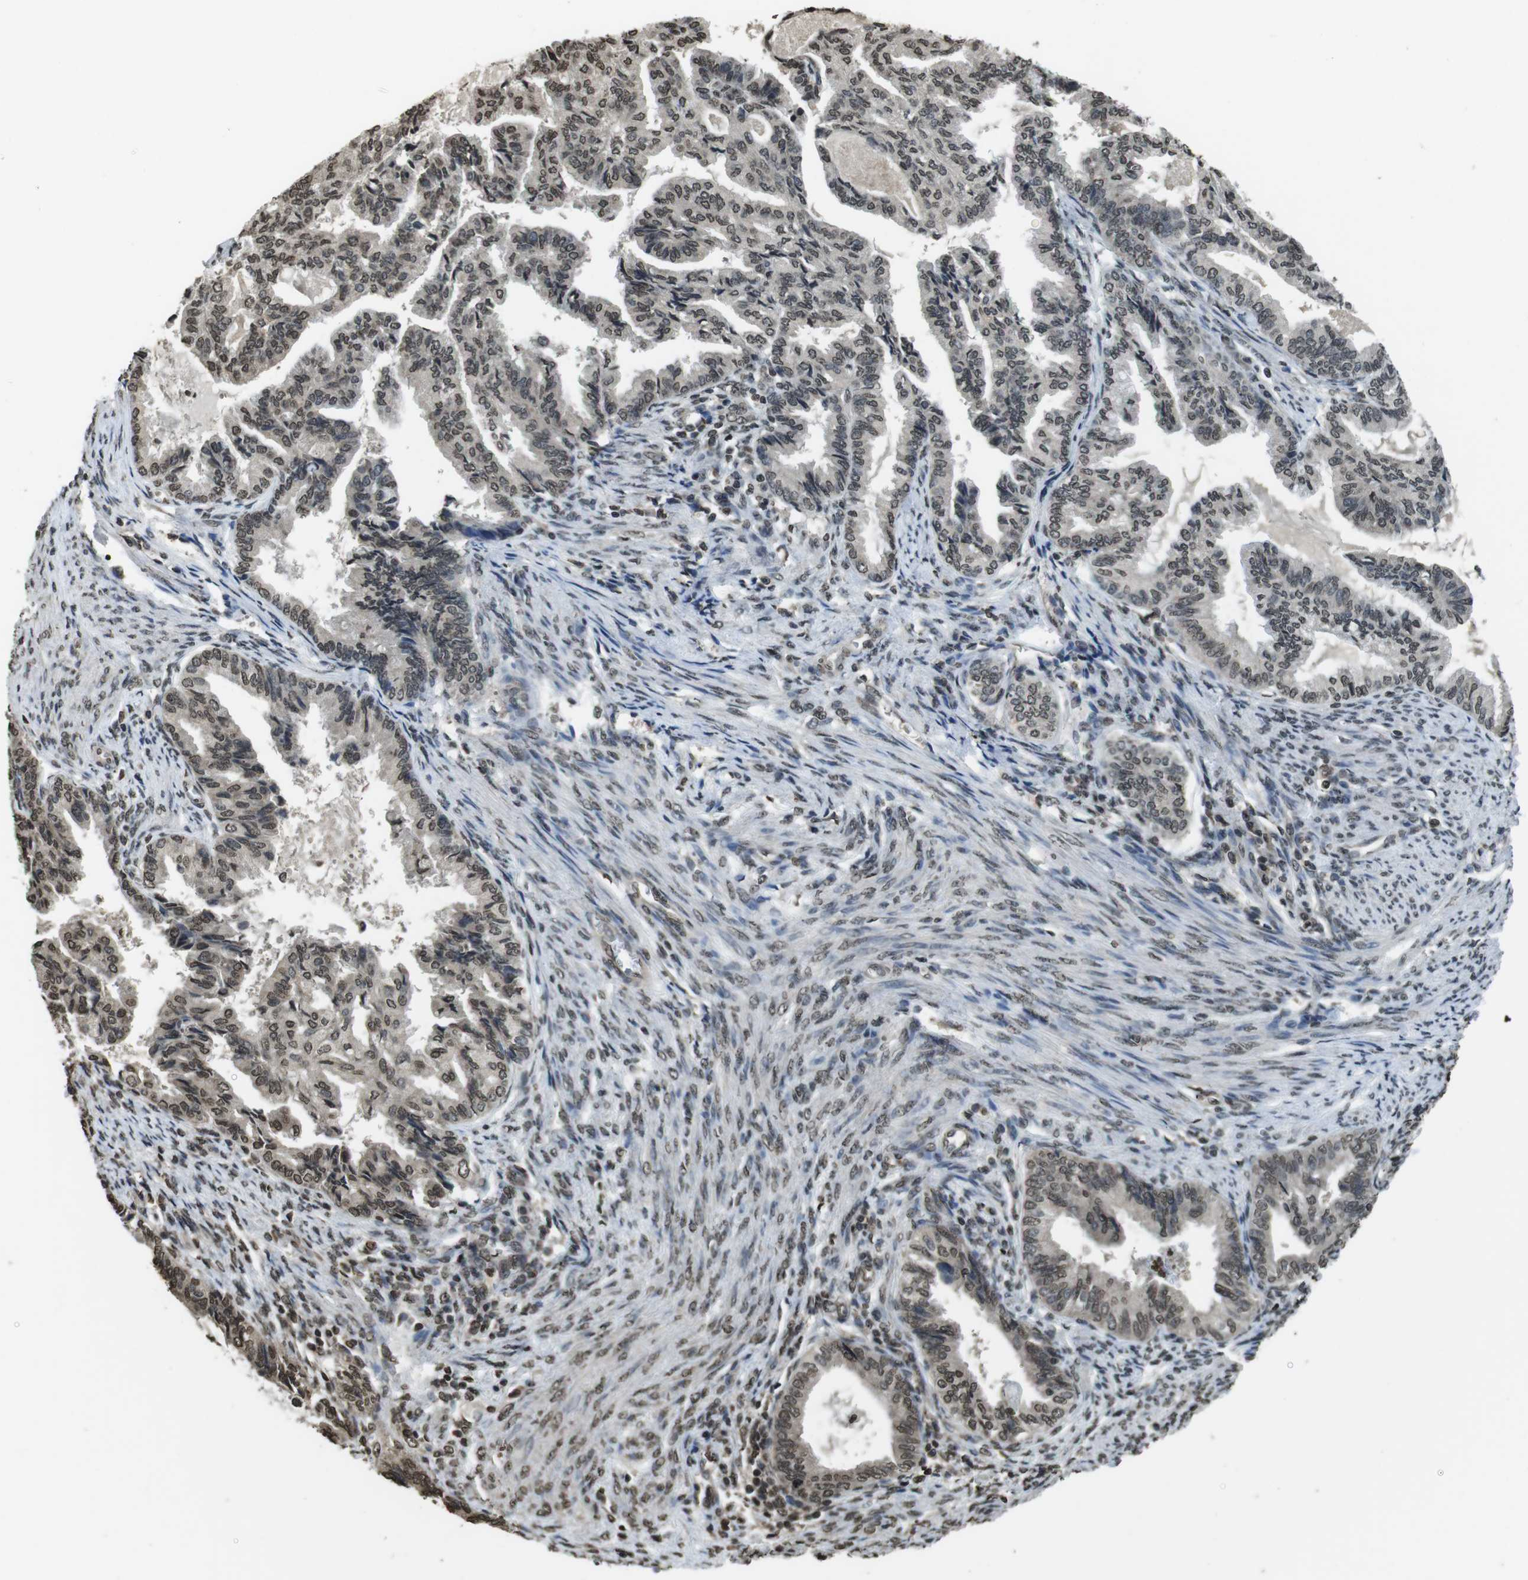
{"staining": {"intensity": "moderate", "quantity": ">75%", "location": "cytoplasmic/membranous,nuclear"}, "tissue": "endometrial cancer", "cell_type": "Tumor cells", "image_type": "cancer", "snomed": [{"axis": "morphology", "description": "Adenocarcinoma, NOS"}, {"axis": "topography", "description": "Endometrium"}], "caption": "Human endometrial cancer (adenocarcinoma) stained with a brown dye reveals moderate cytoplasmic/membranous and nuclear positive positivity in approximately >75% of tumor cells.", "gene": "MAF", "patient": {"sex": "female", "age": 86}}